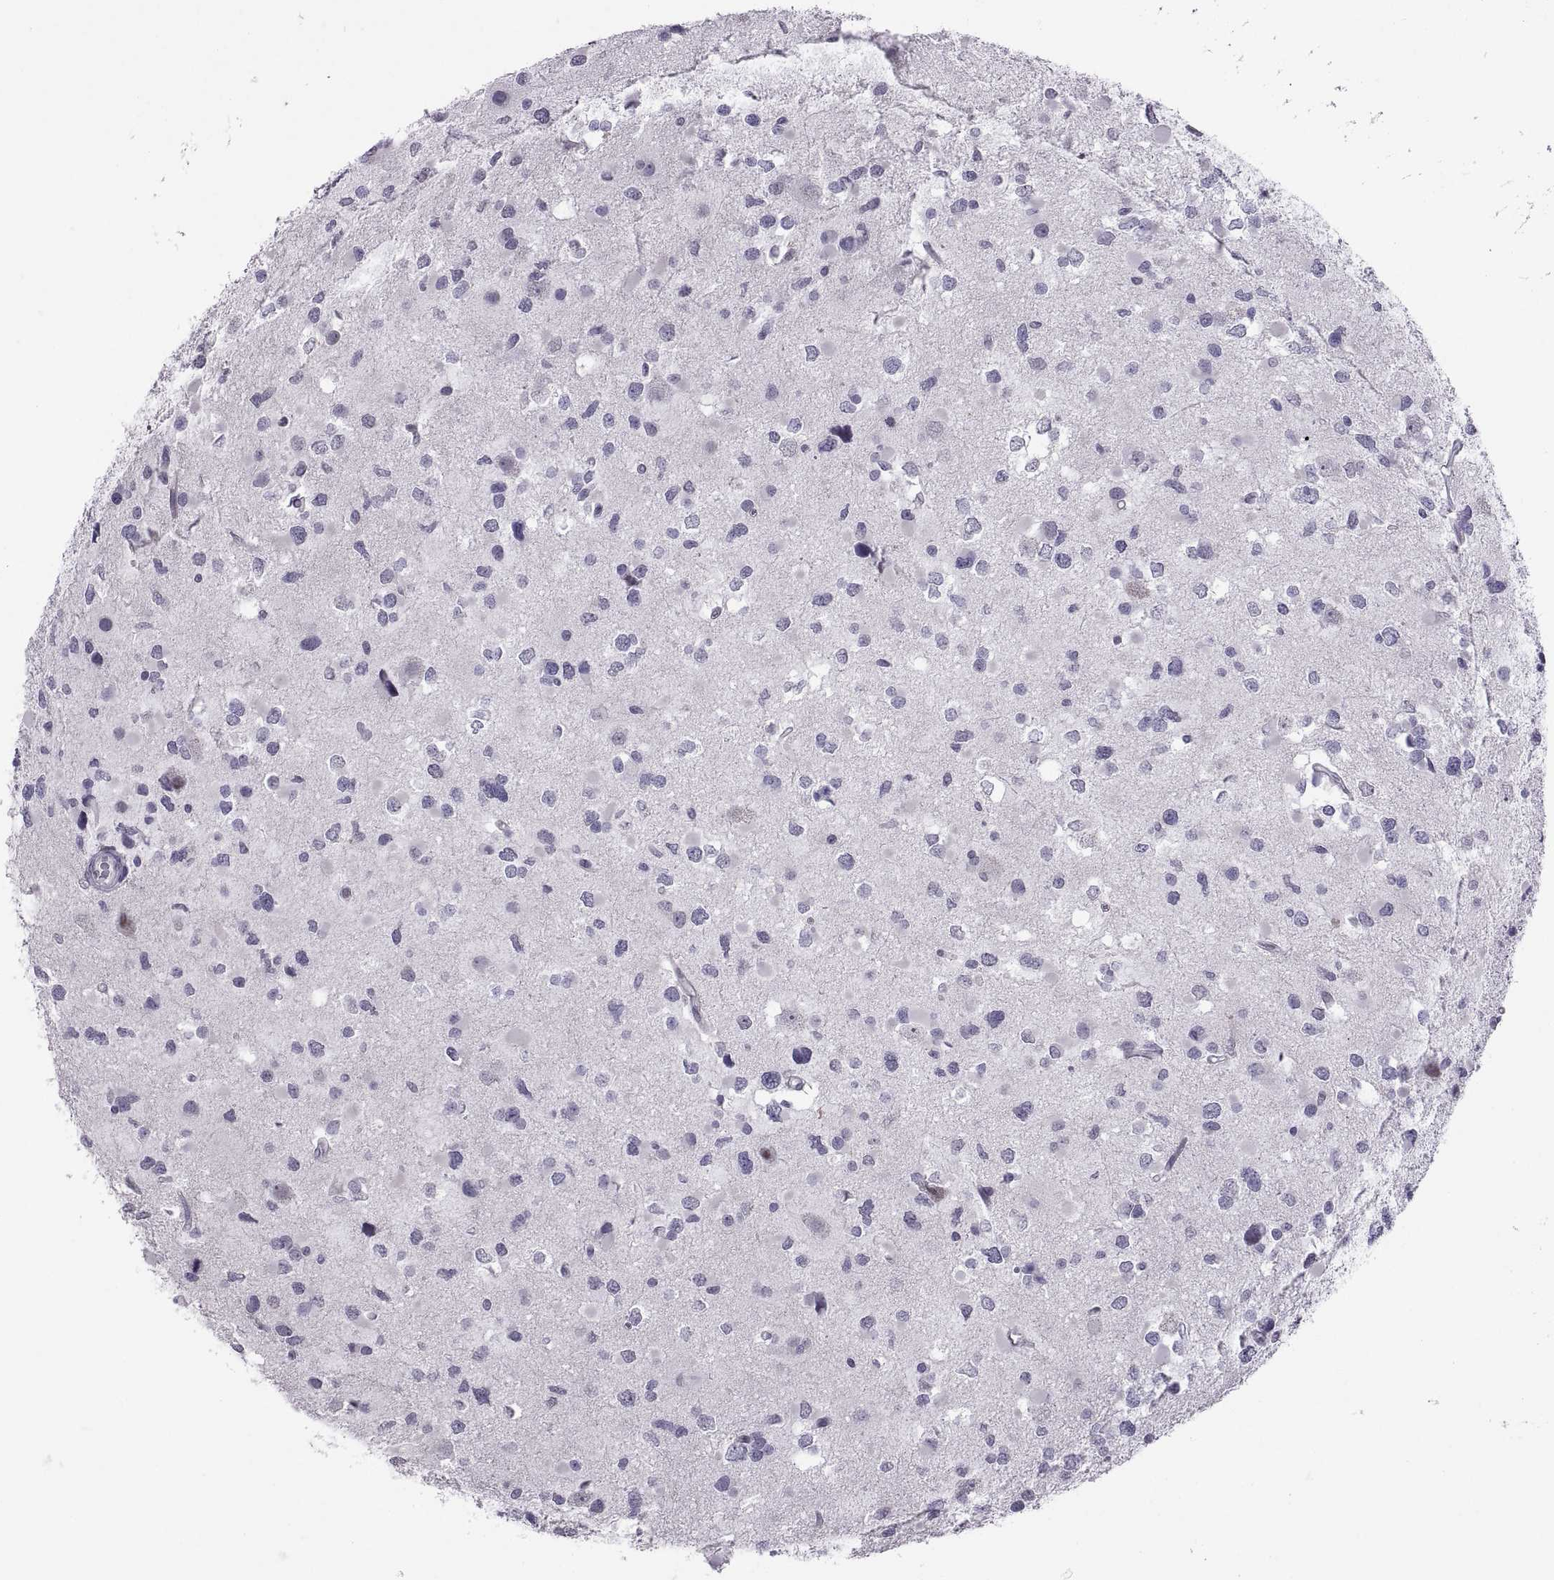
{"staining": {"intensity": "negative", "quantity": "none", "location": "none"}, "tissue": "glioma", "cell_type": "Tumor cells", "image_type": "cancer", "snomed": [{"axis": "morphology", "description": "Glioma, malignant, Low grade"}, {"axis": "topography", "description": "Brain"}], "caption": "This is an immunohistochemistry micrograph of malignant glioma (low-grade). There is no expression in tumor cells.", "gene": "KRT77", "patient": {"sex": "female", "age": 32}}